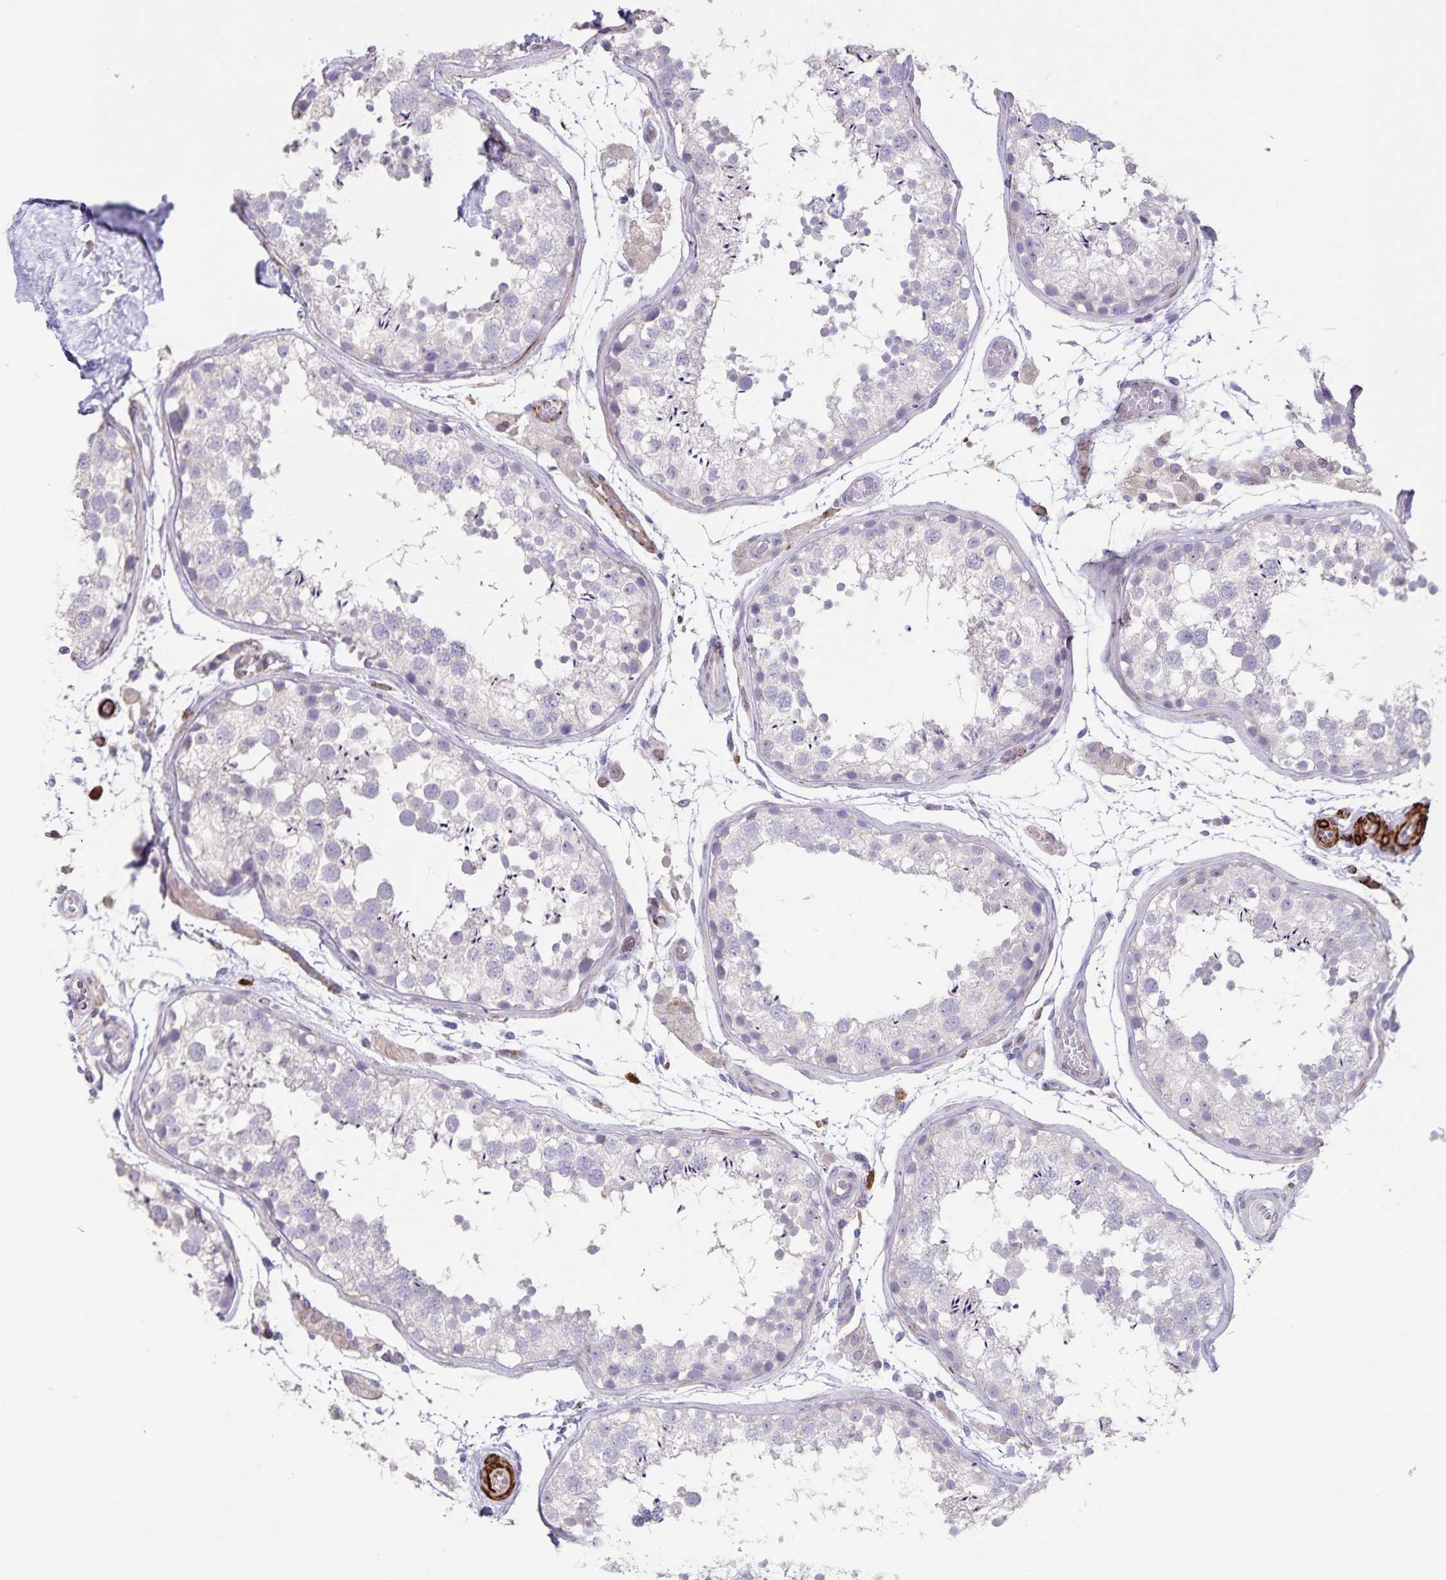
{"staining": {"intensity": "negative", "quantity": "none", "location": "none"}, "tissue": "testis", "cell_type": "Cells in seminiferous ducts", "image_type": "normal", "snomed": [{"axis": "morphology", "description": "Normal tissue, NOS"}, {"axis": "topography", "description": "Testis"}], "caption": "This is a photomicrograph of immunohistochemistry staining of unremarkable testis, which shows no expression in cells in seminiferous ducts.", "gene": "SYNM", "patient": {"sex": "male", "age": 29}}